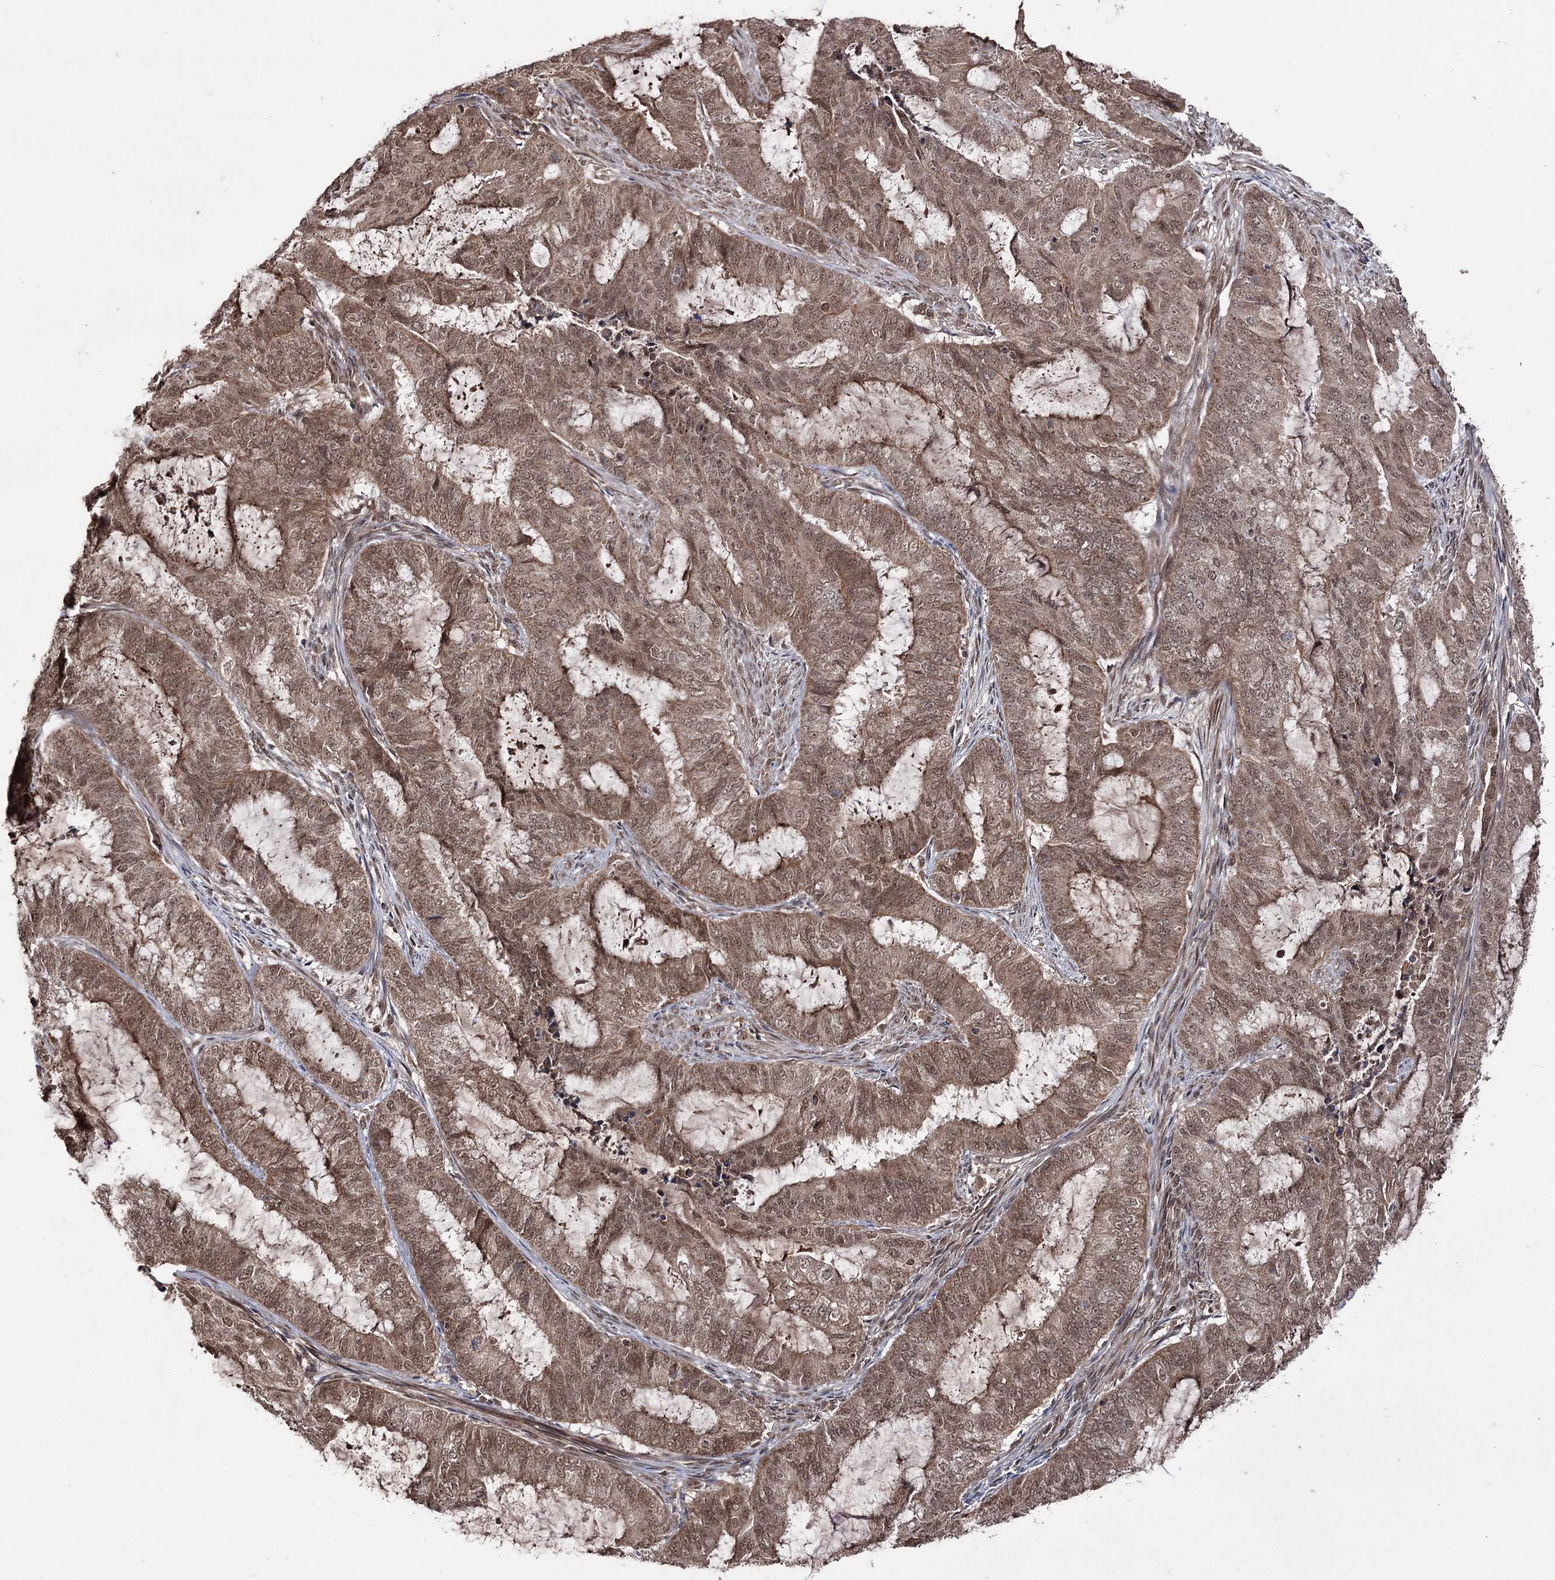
{"staining": {"intensity": "moderate", "quantity": ">75%", "location": "cytoplasmic/membranous,nuclear"}, "tissue": "endometrial cancer", "cell_type": "Tumor cells", "image_type": "cancer", "snomed": [{"axis": "morphology", "description": "Adenocarcinoma, NOS"}, {"axis": "topography", "description": "Endometrium"}], "caption": "Protein staining shows moderate cytoplasmic/membranous and nuclear positivity in about >75% of tumor cells in endometrial cancer. The protein is shown in brown color, while the nuclei are stained blue.", "gene": "FAM53B", "patient": {"sex": "female", "age": 51}}